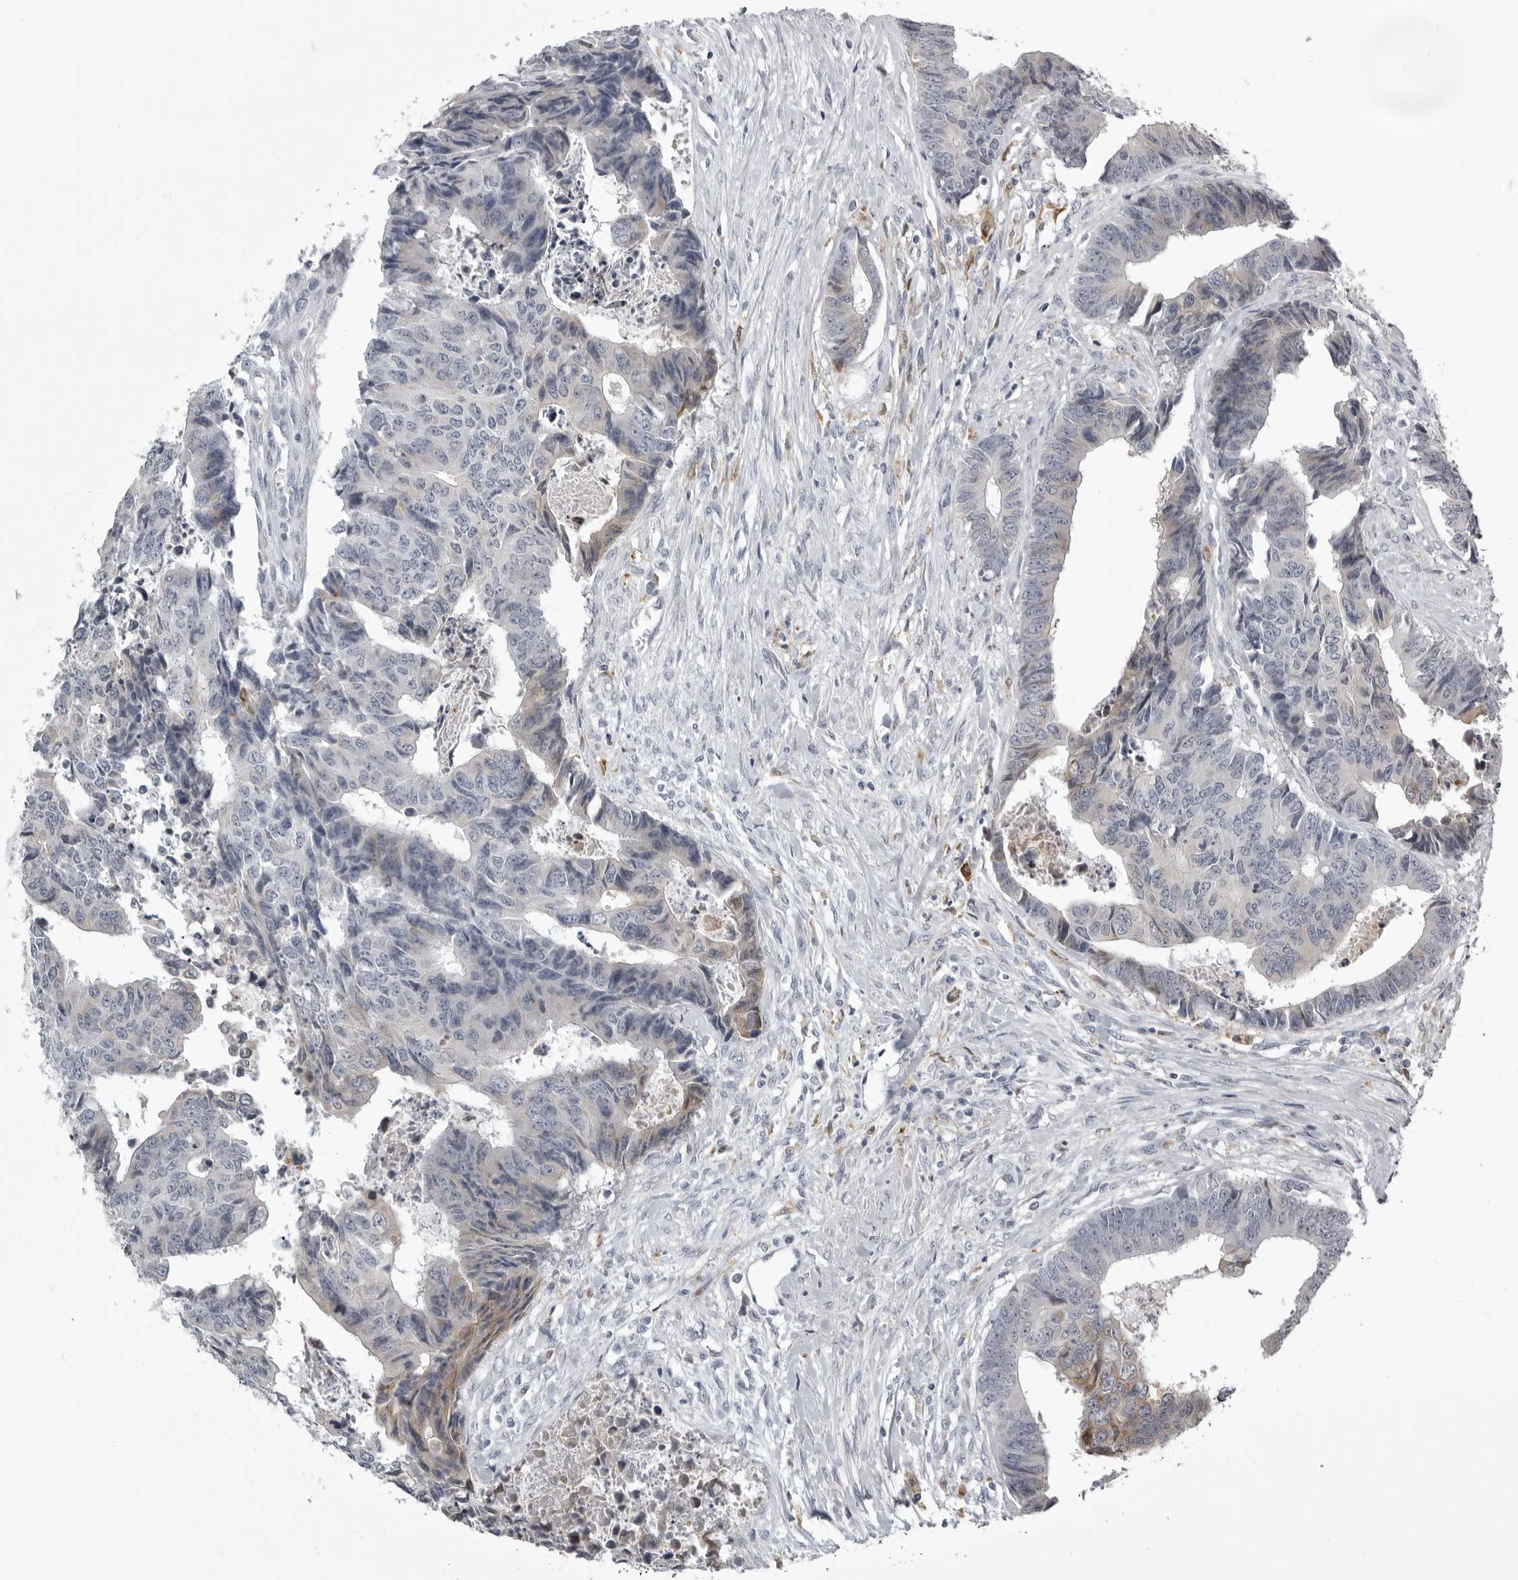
{"staining": {"intensity": "negative", "quantity": "none", "location": "none"}, "tissue": "colorectal cancer", "cell_type": "Tumor cells", "image_type": "cancer", "snomed": [{"axis": "morphology", "description": "Adenocarcinoma, NOS"}, {"axis": "topography", "description": "Rectum"}], "caption": "This is an immunohistochemistry (IHC) histopathology image of colorectal cancer (adenocarcinoma). There is no positivity in tumor cells.", "gene": "NCEH1", "patient": {"sex": "male", "age": 84}}